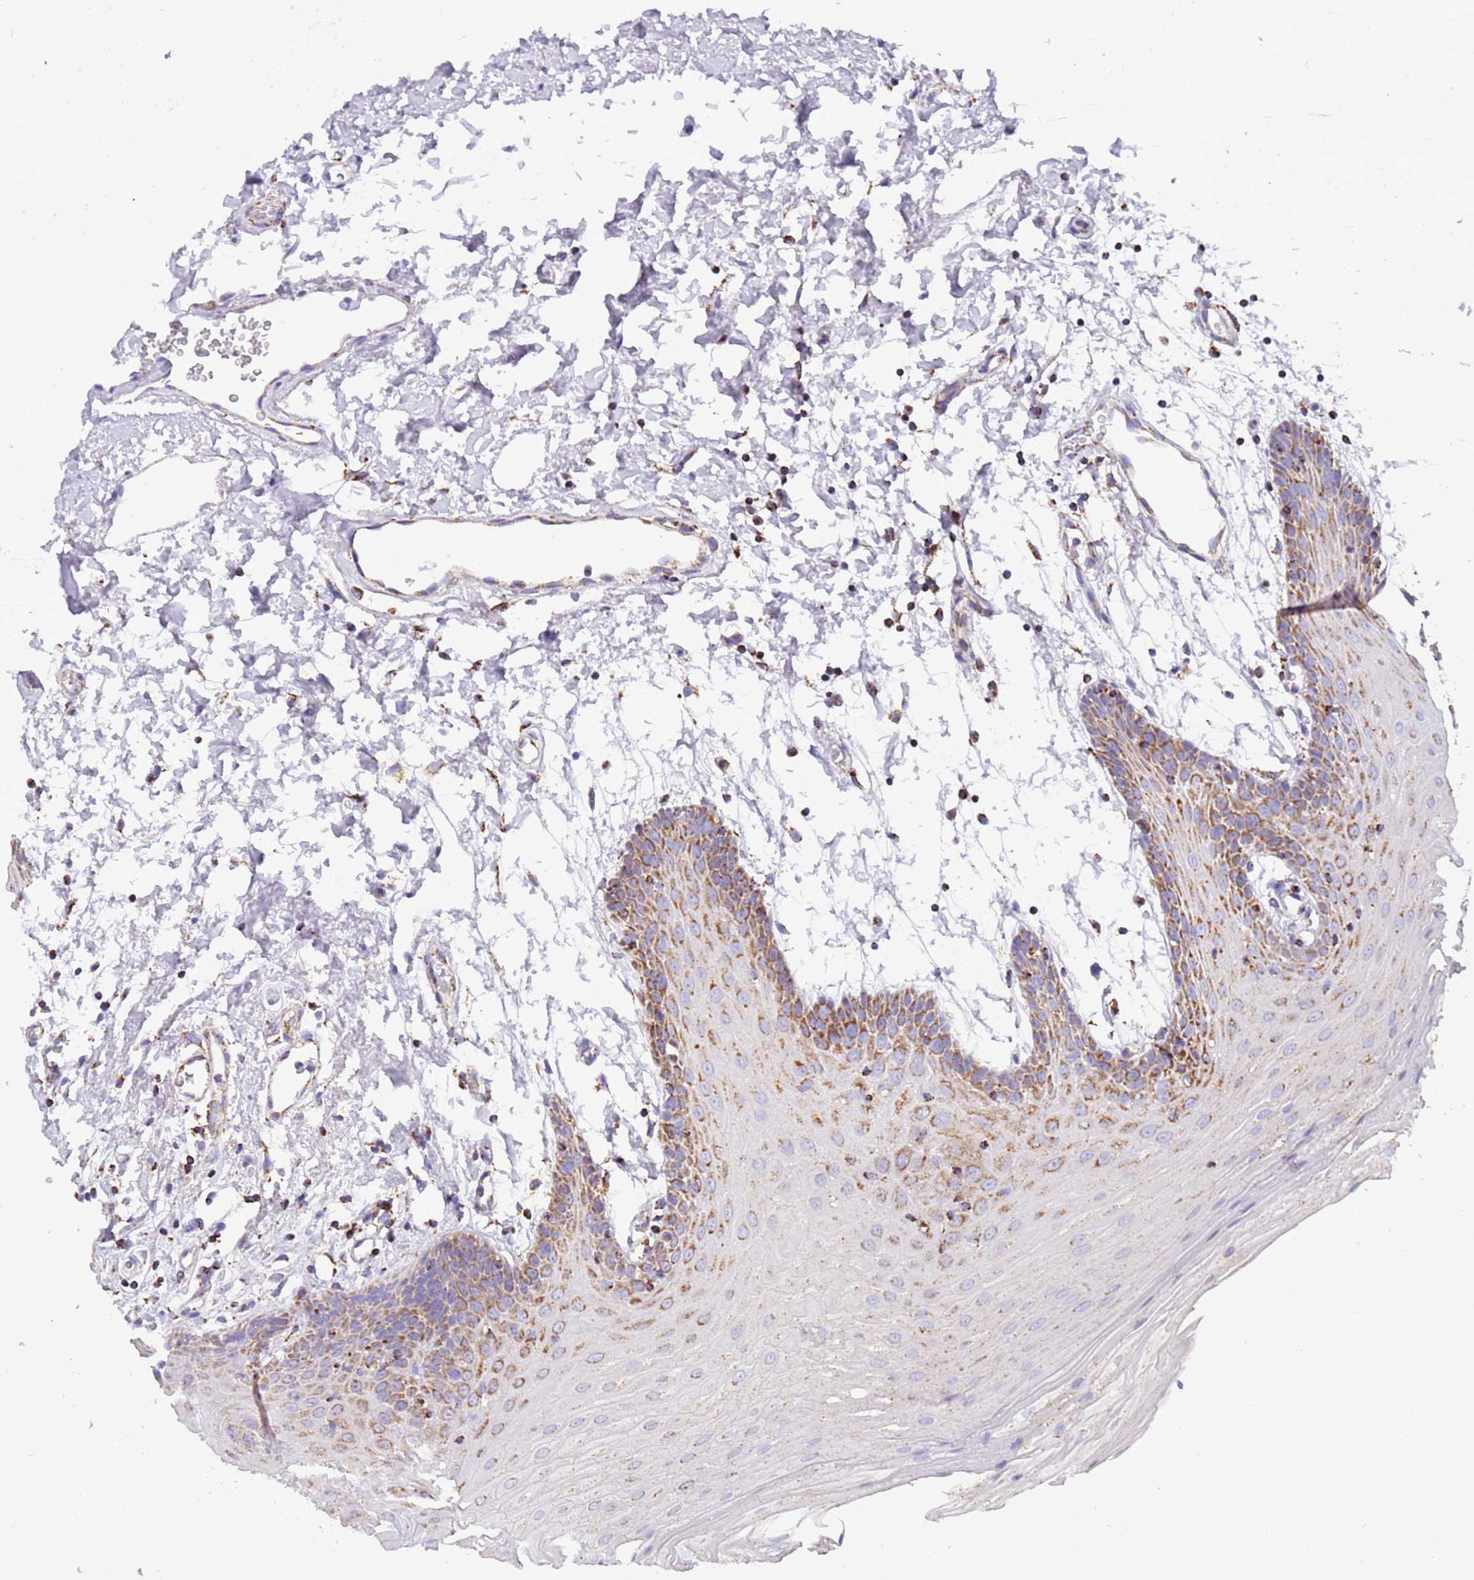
{"staining": {"intensity": "moderate", "quantity": ">75%", "location": "cytoplasmic/membranous"}, "tissue": "oral mucosa", "cell_type": "Squamous epithelial cells", "image_type": "normal", "snomed": [{"axis": "morphology", "description": "Normal tissue, NOS"}, {"axis": "topography", "description": "Skeletal muscle"}, {"axis": "topography", "description": "Oral tissue"}, {"axis": "topography", "description": "Salivary gland"}, {"axis": "topography", "description": "Peripheral nerve tissue"}], "caption": "Immunohistochemistry (DAB (3,3'-diaminobenzidine)) staining of unremarkable human oral mucosa reveals moderate cytoplasmic/membranous protein positivity in approximately >75% of squamous epithelial cells.", "gene": "SUCLG2", "patient": {"sex": "male", "age": 54}}